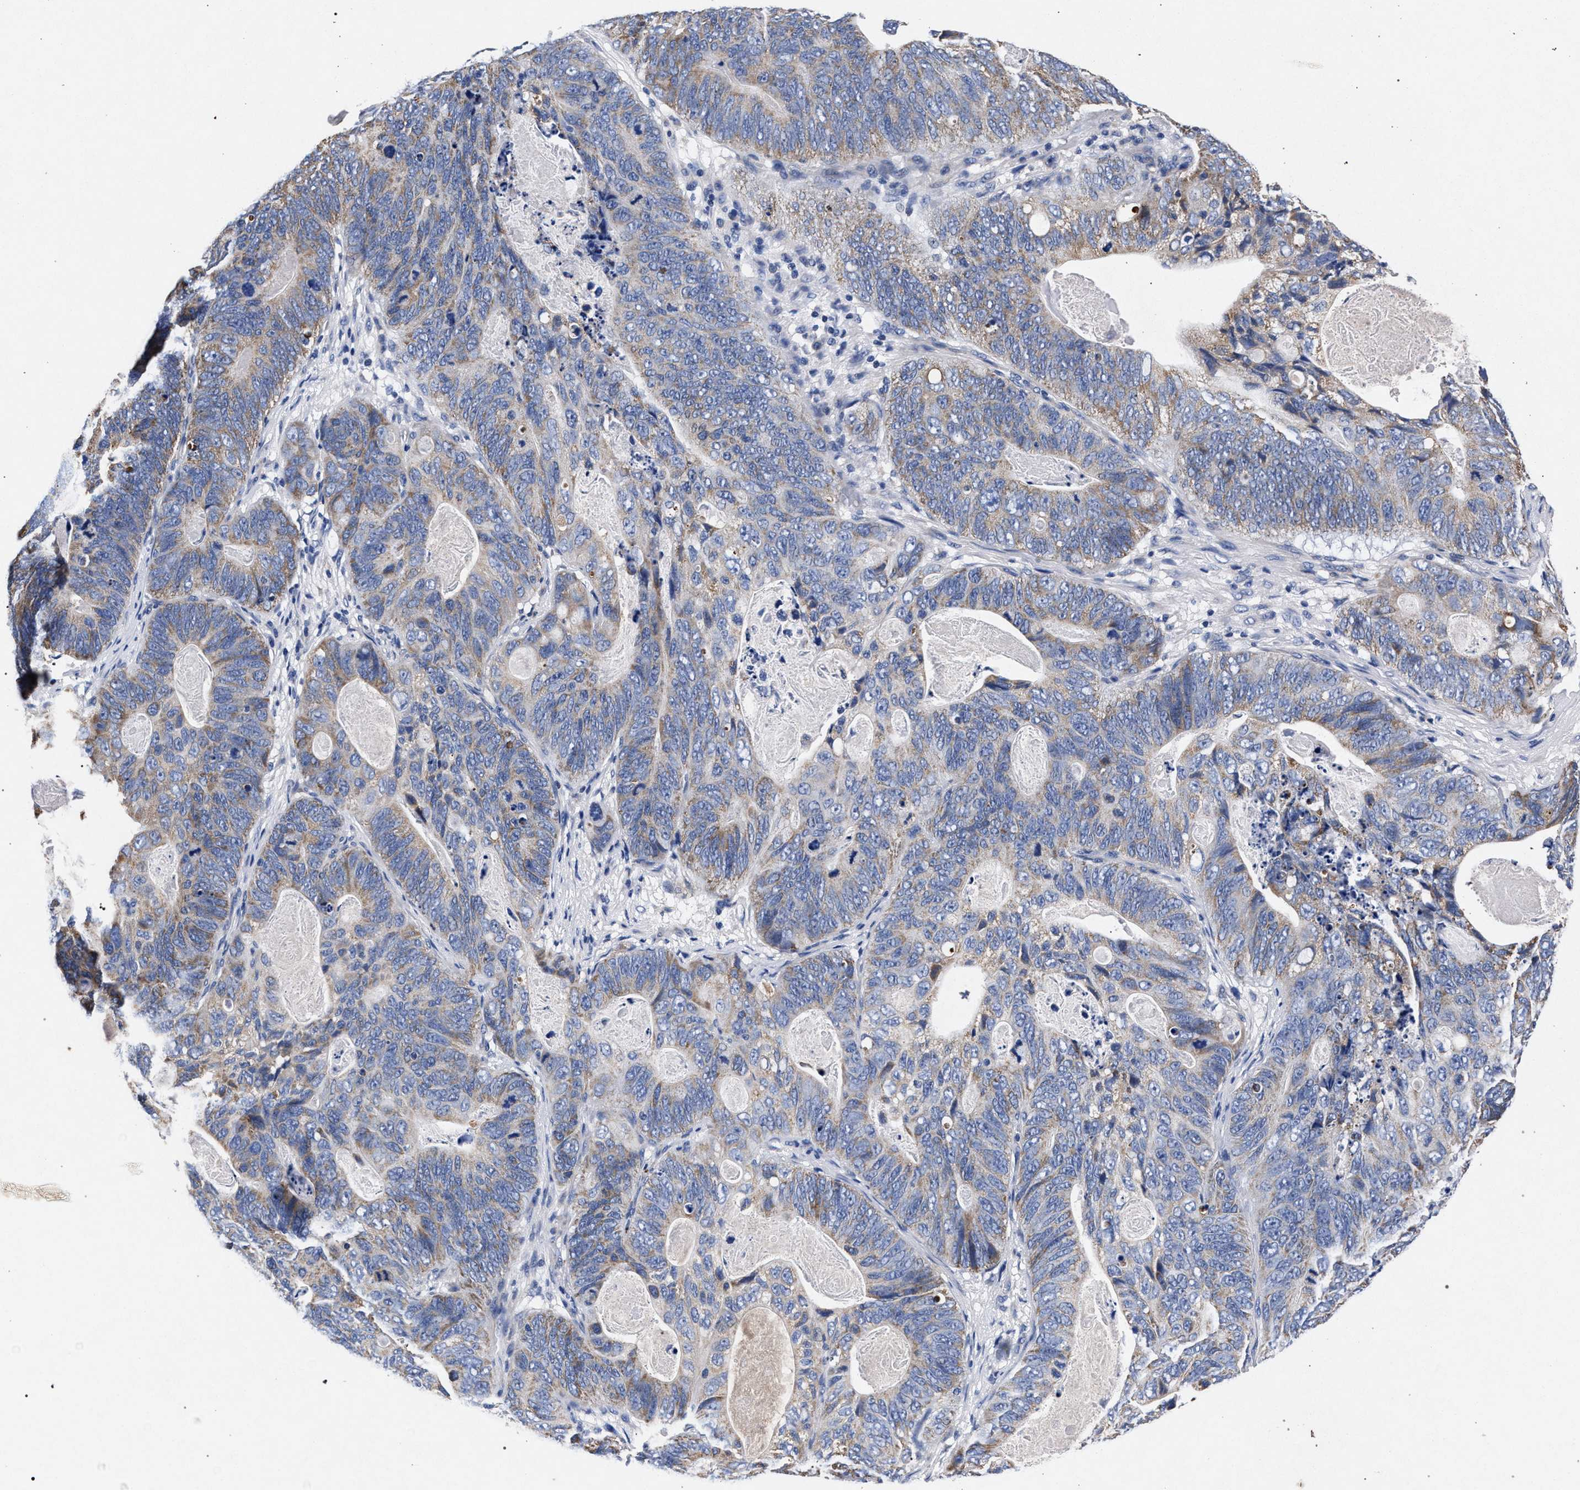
{"staining": {"intensity": "weak", "quantity": "25%-75%", "location": "cytoplasmic/membranous"}, "tissue": "stomach cancer", "cell_type": "Tumor cells", "image_type": "cancer", "snomed": [{"axis": "morphology", "description": "Normal tissue, NOS"}, {"axis": "morphology", "description": "Adenocarcinoma, NOS"}, {"axis": "topography", "description": "Stomach"}], "caption": "Immunohistochemical staining of human stomach adenocarcinoma displays low levels of weak cytoplasmic/membranous expression in approximately 25%-75% of tumor cells.", "gene": "HSD17B14", "patient": {"sex": "female", "age": 89}}